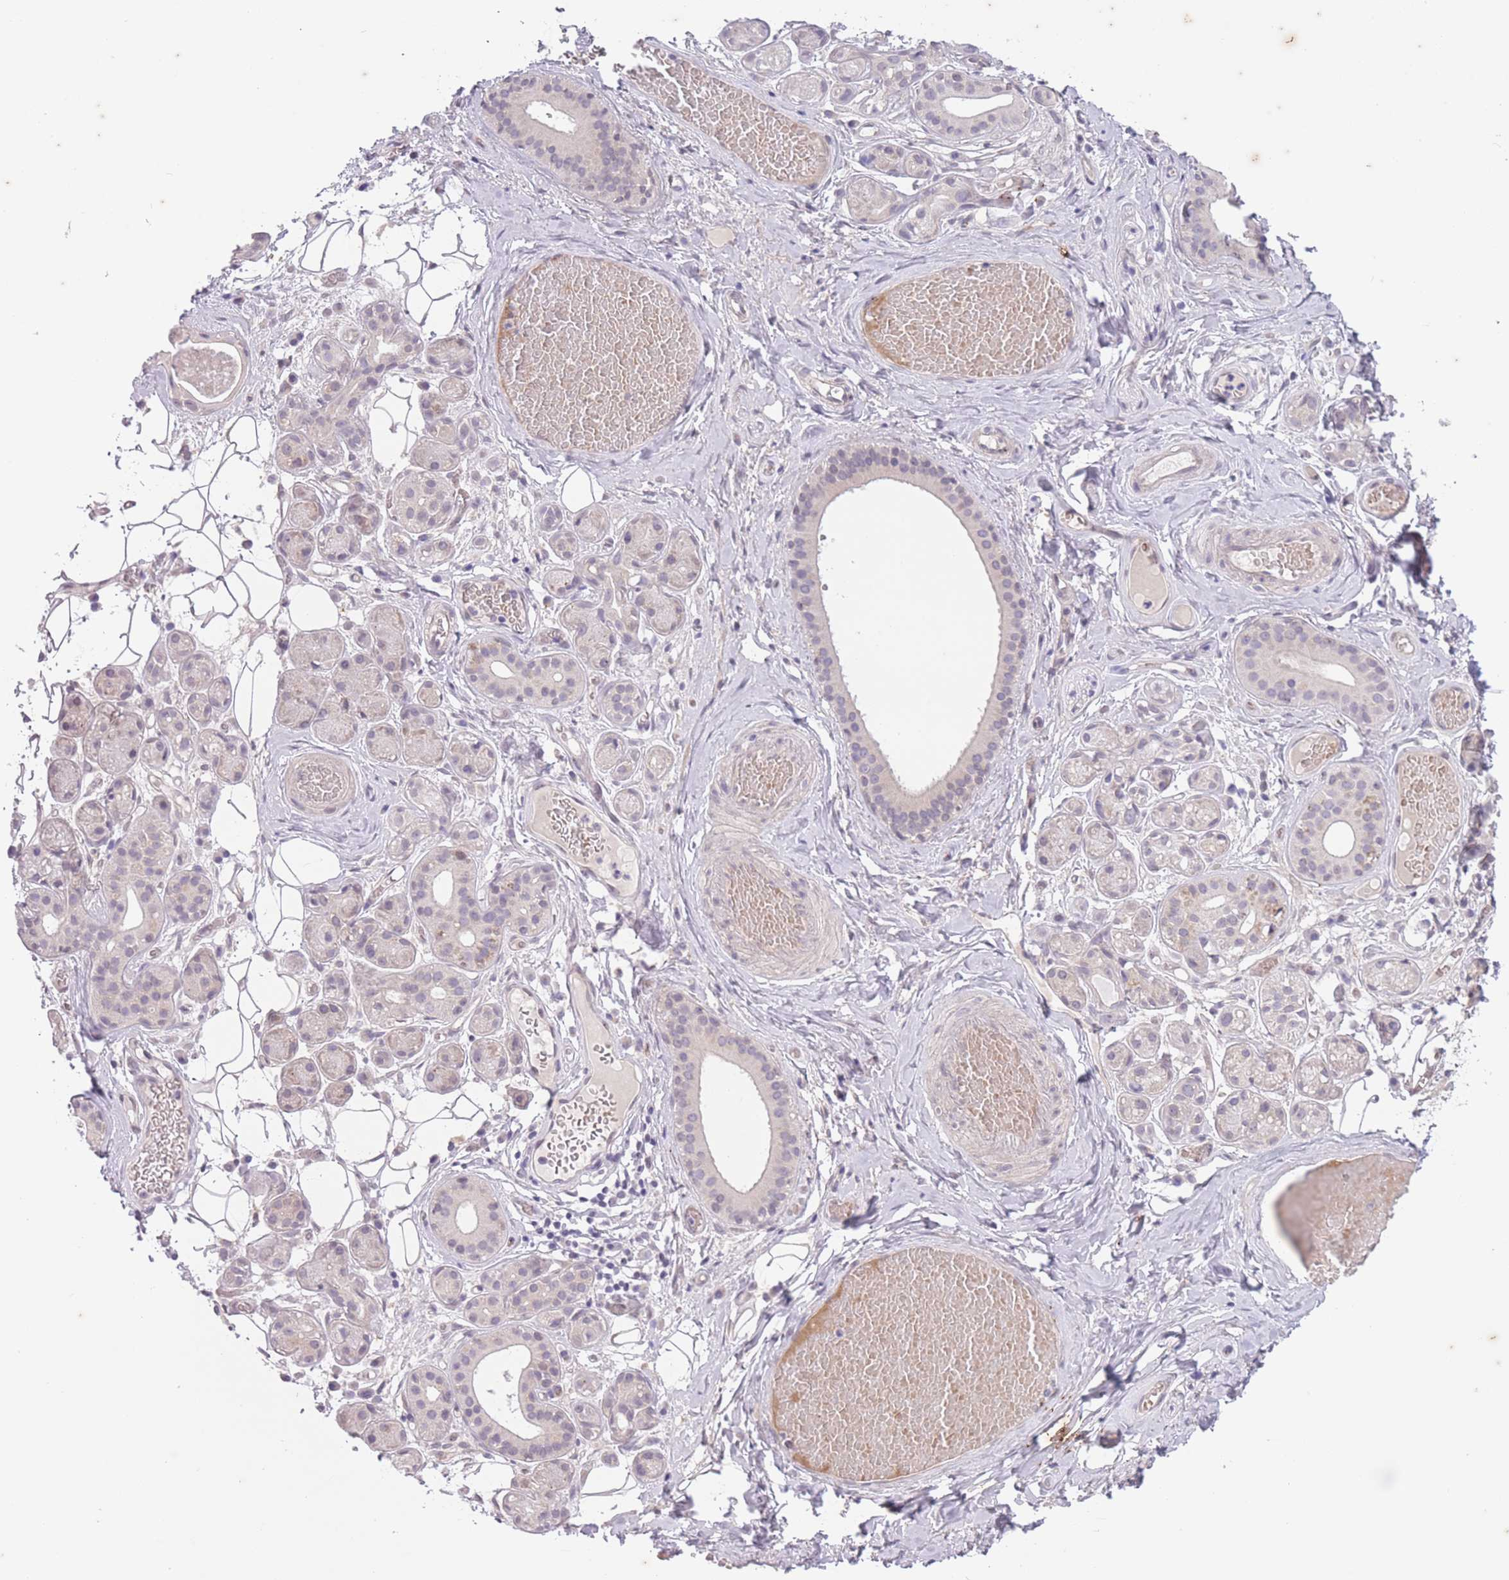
{"staining": {"intensity": "weak", "quantity": "<25%", "location": "nuclear"}, "tissue": "salivary gland", "cell_type": "Glandular cells", "image_type": "normal", "snomed": [{"axis": "morphology", "description": "Normal tissue, NOS"}, {"axis": "topography", "description": "Salivary gland"}], "caption": "Immunohistochemistry (IHC) of benign human salivary gland exhibits no expression in glandular cells. (Immunohistochemistry (IHC), brightfield microscopy, high magnification).", "gene": "ARPIN", "patient": {"sex": "male", "age": 82}}